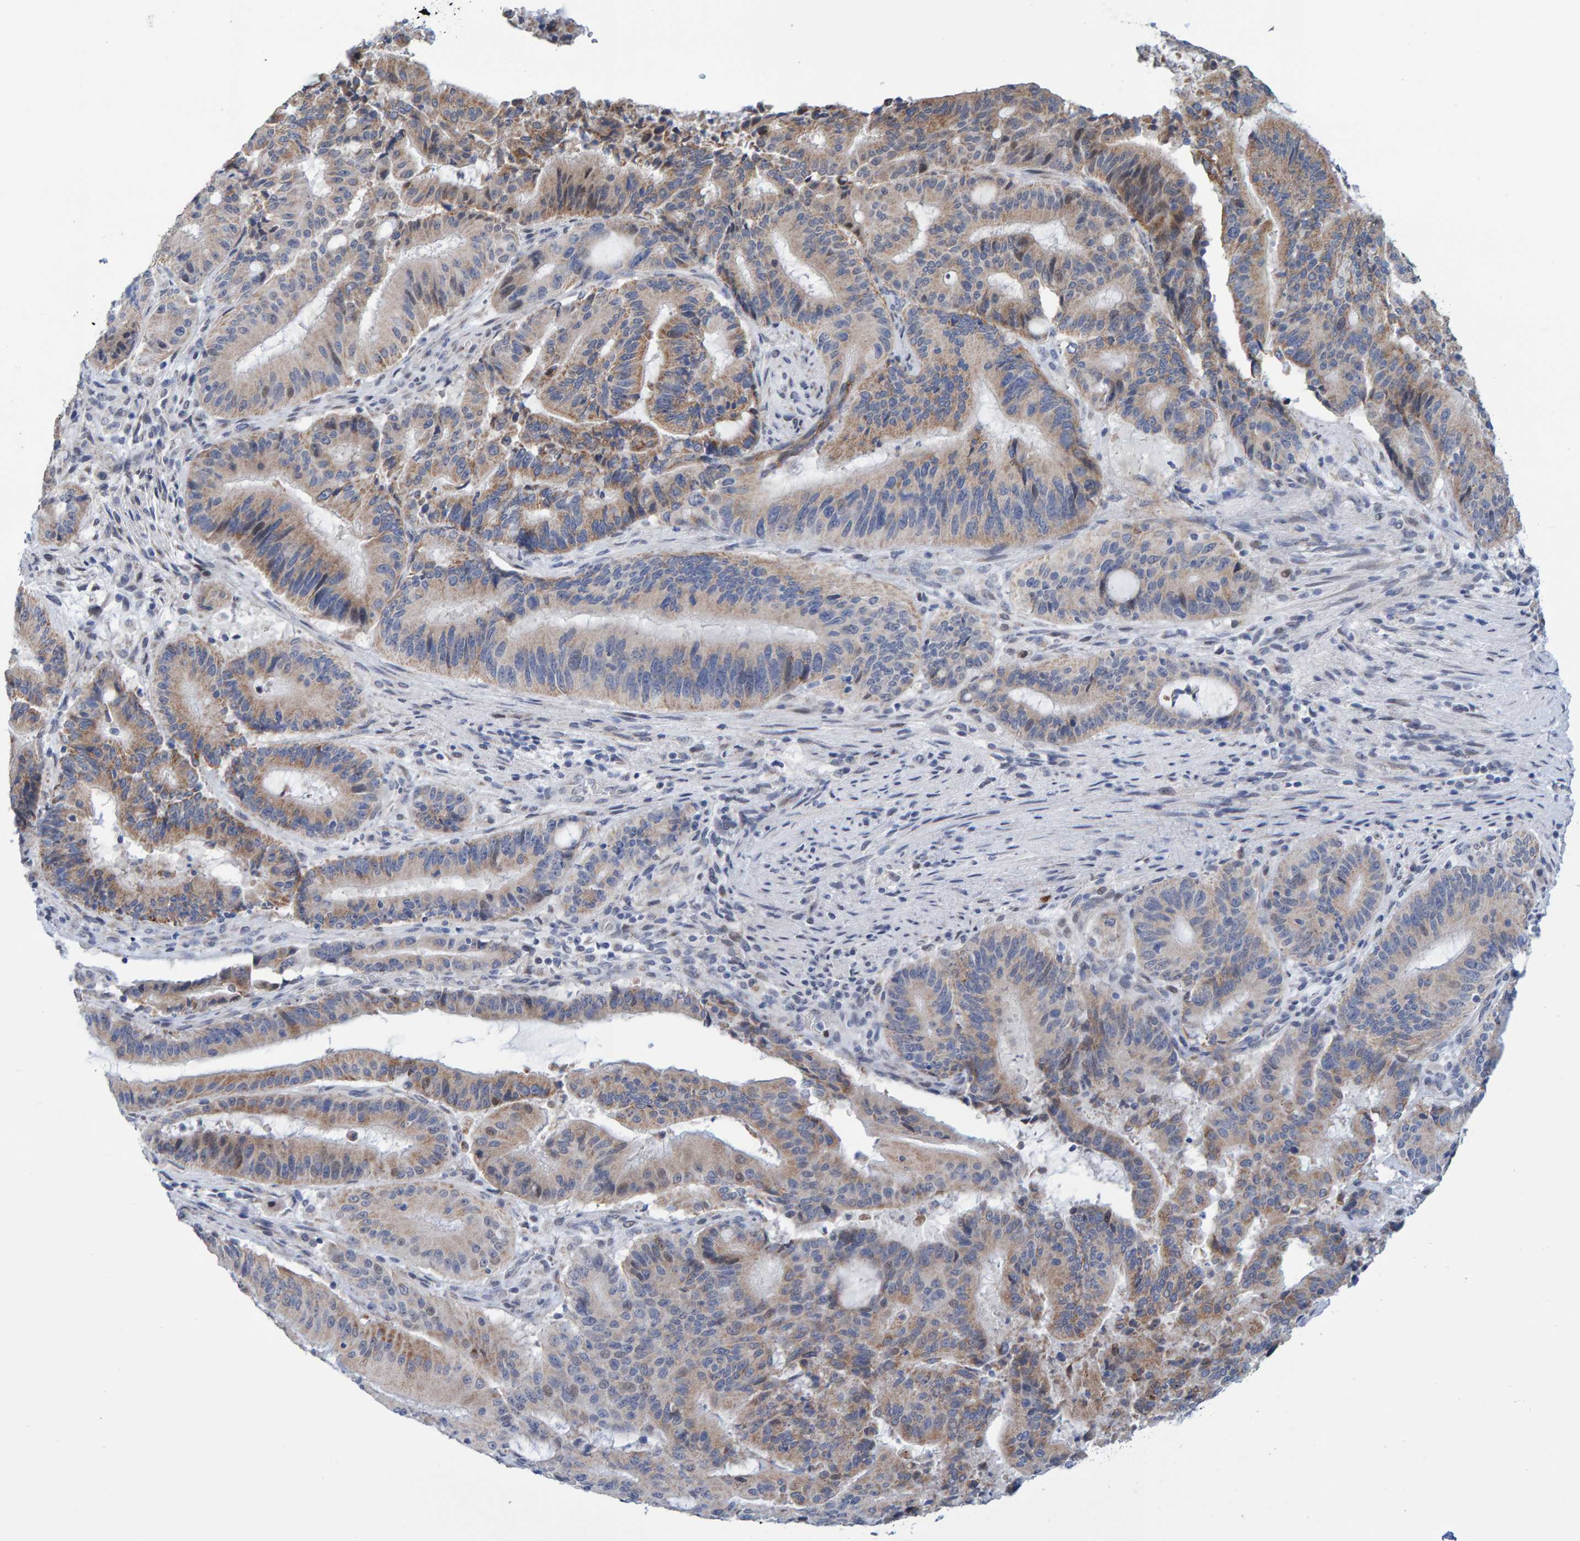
{"staining": {"intensity": "weak", "quantity": ">75%", "location": "cytoplasmic/membranous"}, "tissue": "liver cancer", "cell_type": "Tumor cells", "image_type": "cancer", "snomed": [{"axis": "morphology", "description": "Normal tissue, NOS"}, {"axis": "morphology", "description": "Cholangiocarcinoma"}, {"axis": "topography", "description": "Liver"}, {"axis": "topography", "description": "Peripheral nerve tissue"}], "caption": "Immunohistochemistry image of neoplastic tissue: liver cancer (cholangiocarcinoma) stained using immunohistochemistry (IHC) exhibits low levels of weak protein expression localized specifically in the cytoplasmic/membranous of tumor cells, appearing as a cytoplasmic/membranous brown color.", "gene": "USP43", "patient": {"sex": "female", "age": 73}}